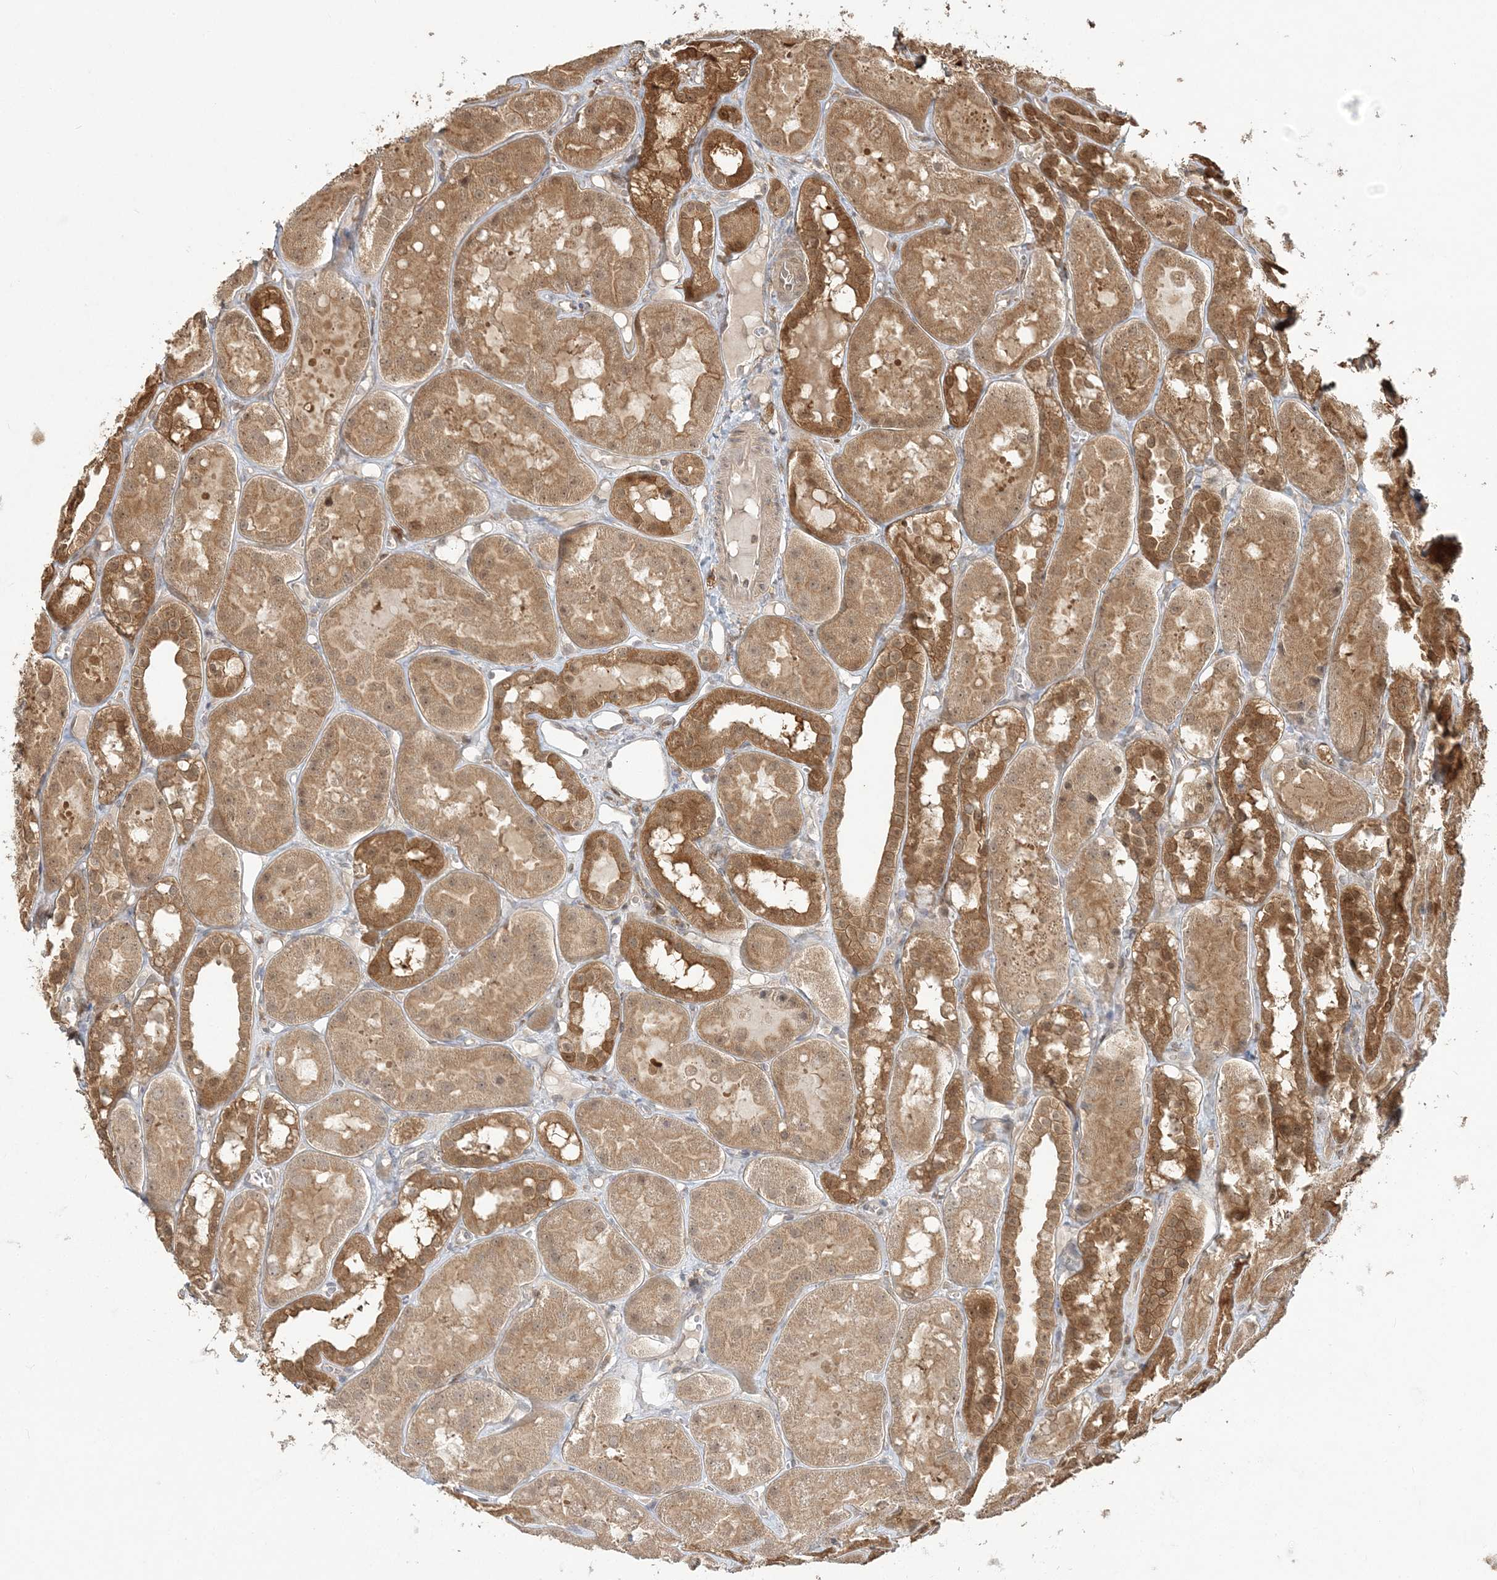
{"staining": {"intensity": "weak", "quantity": "25%-75%", "location": "cytoplasmic/membranous"}, "tissue": "kidney", "cell_type": "Cells in glomeruli", "image_type": "normal", "snomed": [{"axis": "morphology", "description": "Normal tissue, NOS"}, {"axis": "topography", "description": "Kidney"}], "caption": "The micrograph exhibits immunohistochemical staining of benign kidney. There is weak cytoplasmic/membranous expression is present in approximately 25%-75% of cells in glomeruli.", "gene": "CAB39", "patient": {"sex": "male", "age": 16}}